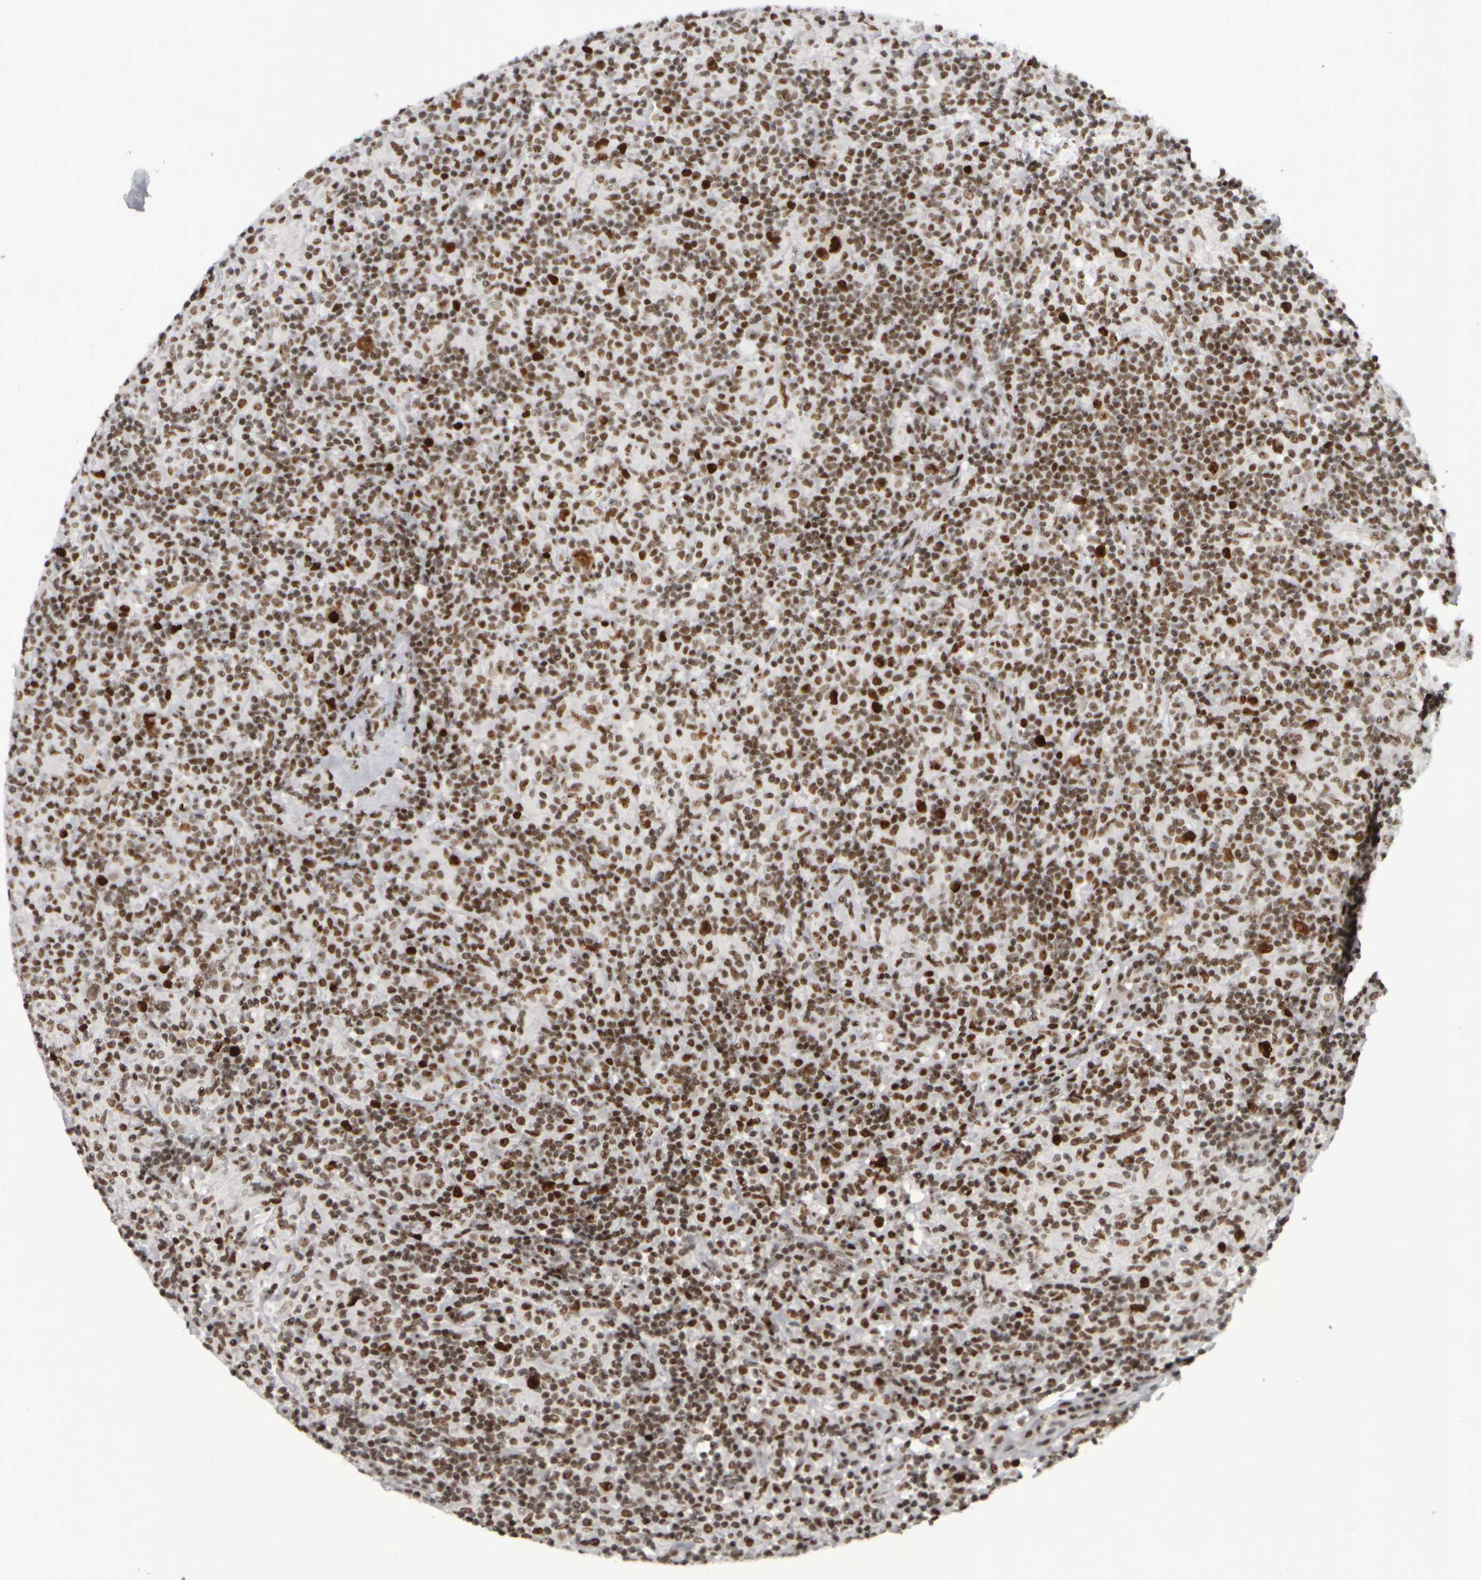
{"staining": {"intensity": "moderate", "quantity": ">75%", "location": "nuclear"}, "tissue": "lymphoma", "cell_type": "Tumor cells", "image_type": "cancer", "snomed": [{"axis": "morphology", "description": "Hodgkin's disease, NOS"}, {"axis": "topography", "description": "Lymph node"}], "caption": "Immunohistochemistry image of Hodgkin's disease stained for a protein (brown), which exhibits medium levels of moderate nuclear expression in about >75% of tumor cells.", "gene": "TOP2B", "patient": {"sex": "male", "age": 70}}